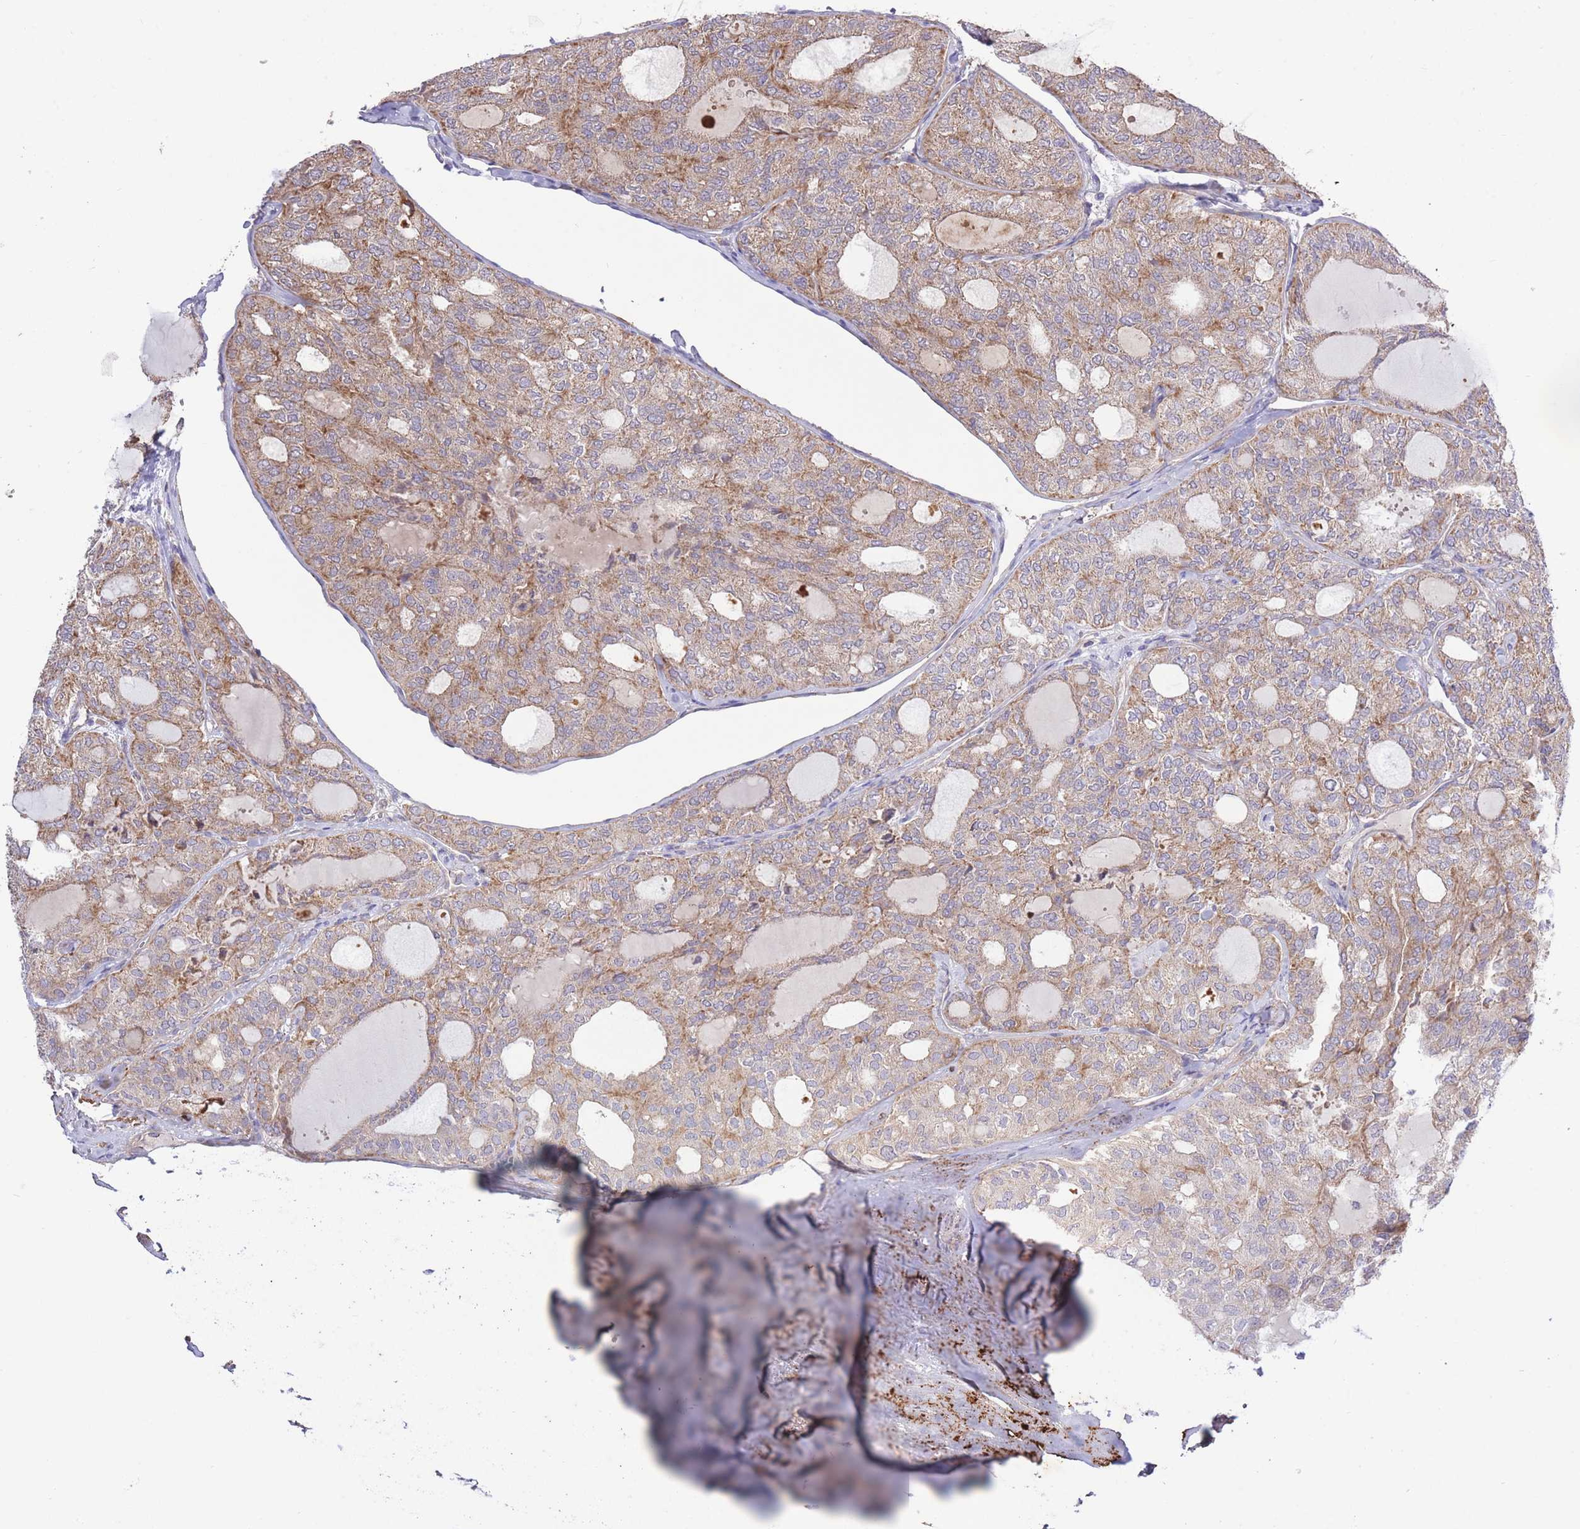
{"staining": {"intensity": "moderate", "quantity": ">75%", "location": "cytoplasmic/membranous"}, "tissue": "thyroid cancer", "cell_type": "Tumor cells", "image_type": "cancer", "snomed": [{"axis": "morphology", "description": "Follicular adenoma carcinoma, NOS"}, {"axis": "topography", "description": "Thyroid gland"}], "caption": "IHC photomicrograph of neoplastic tissue: thyroid cancer stained using immunohistochemistry (IHC) exhibits medium levels of moderate protein expression localized specifically in the cytoplasmic/membranous of tumor cells, appearing as a cytoplasmic/membranous brown color.", "gene": "ATP13A2", "patient": {"sex": "male", "age": 75}}